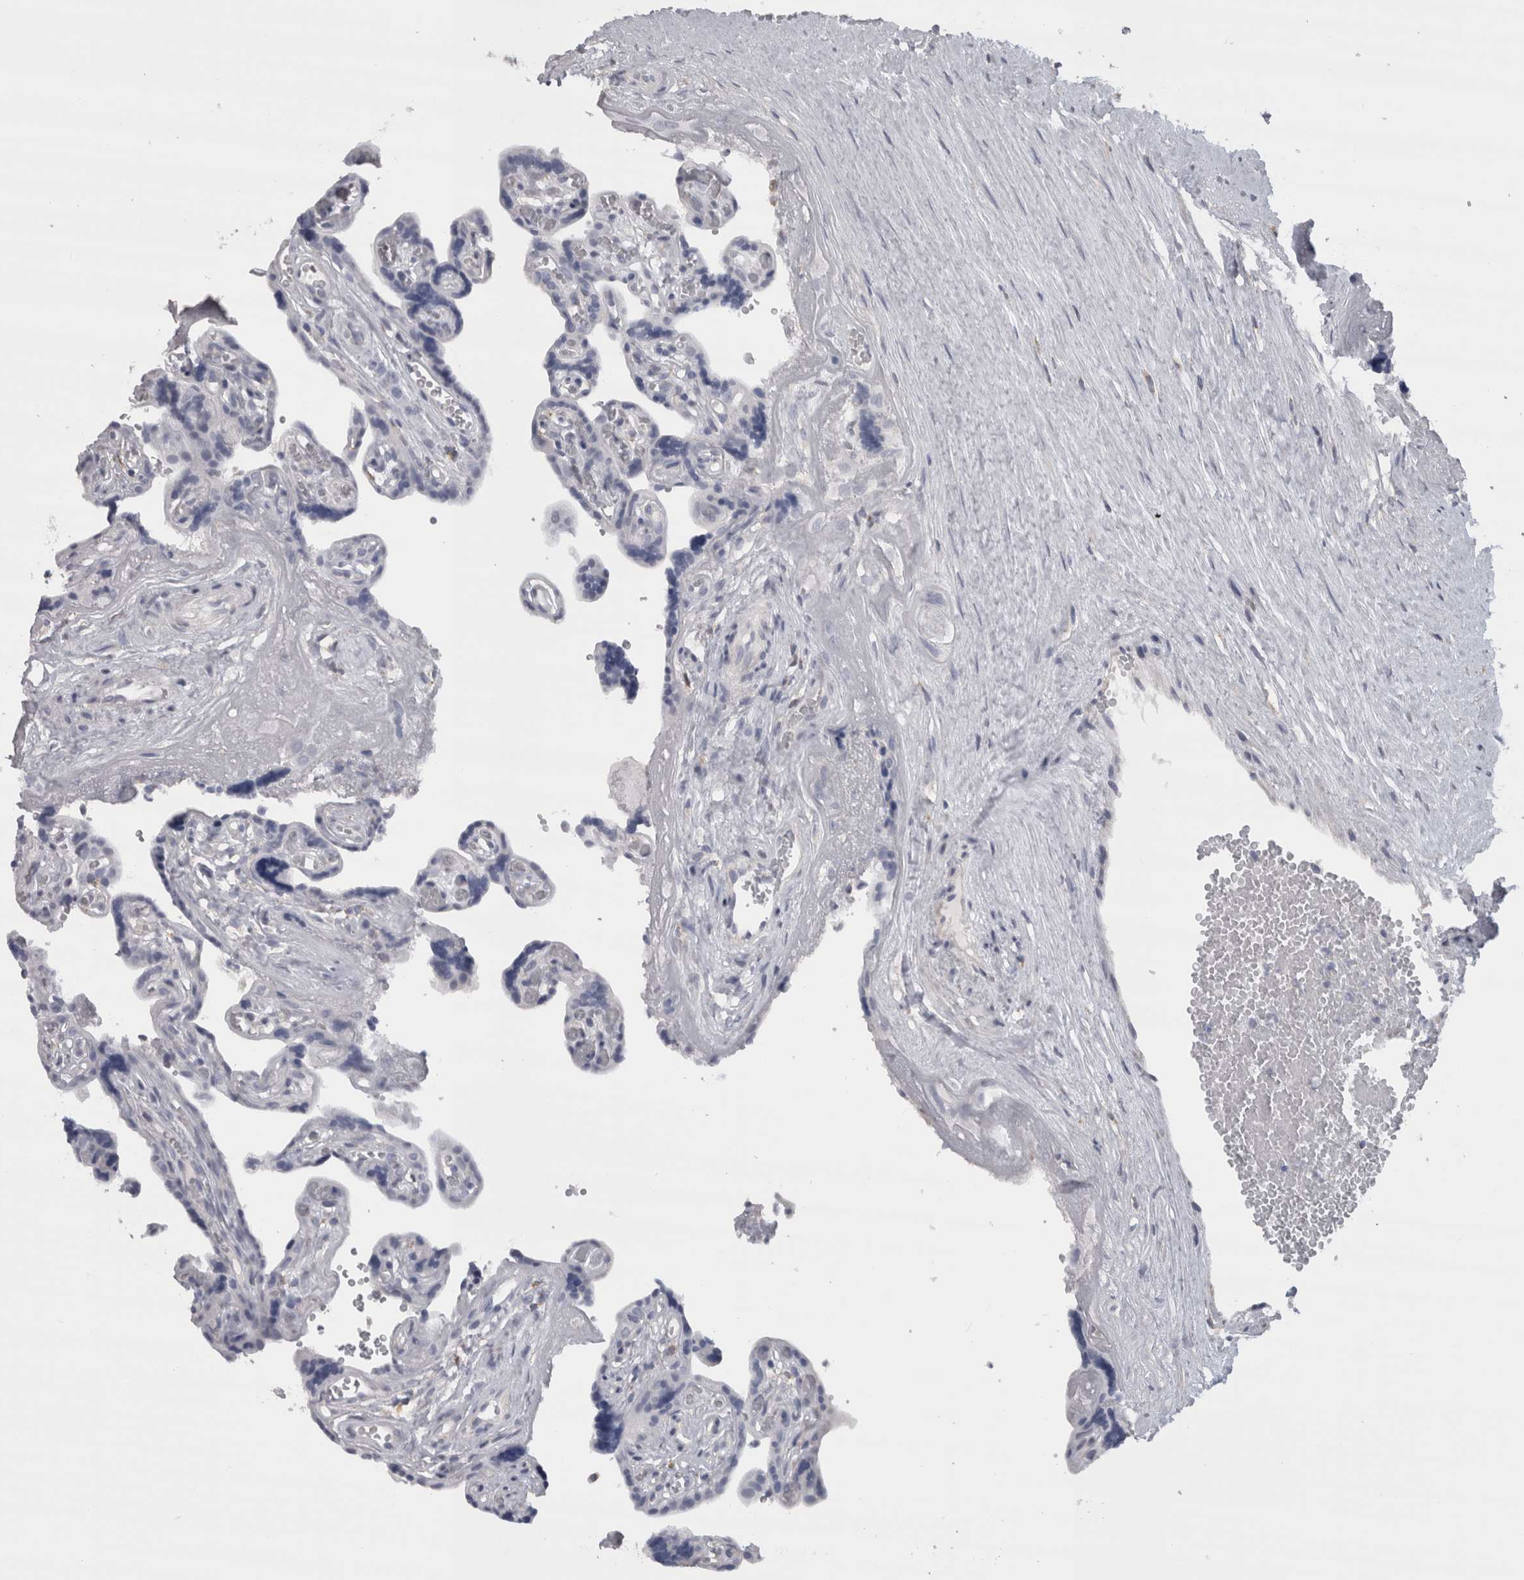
{"staining": {"intensity": "negative", "quantity": "none", "location": "none"}, "tissue": "placenta", "cell_type": "Trophoblastic cells", "image_type": "normal", "snomed": [{"axis": "morphology", "description": "Normal tissue, NOS"}, {"axis": "topography", "description": "Placenta"}], "caption": "Immunohistochemistry of normal placenta reveals no staining in trophoblastic cells.", "gene": "DHRS4", "patient": {"sex": "female", "age": 30}}